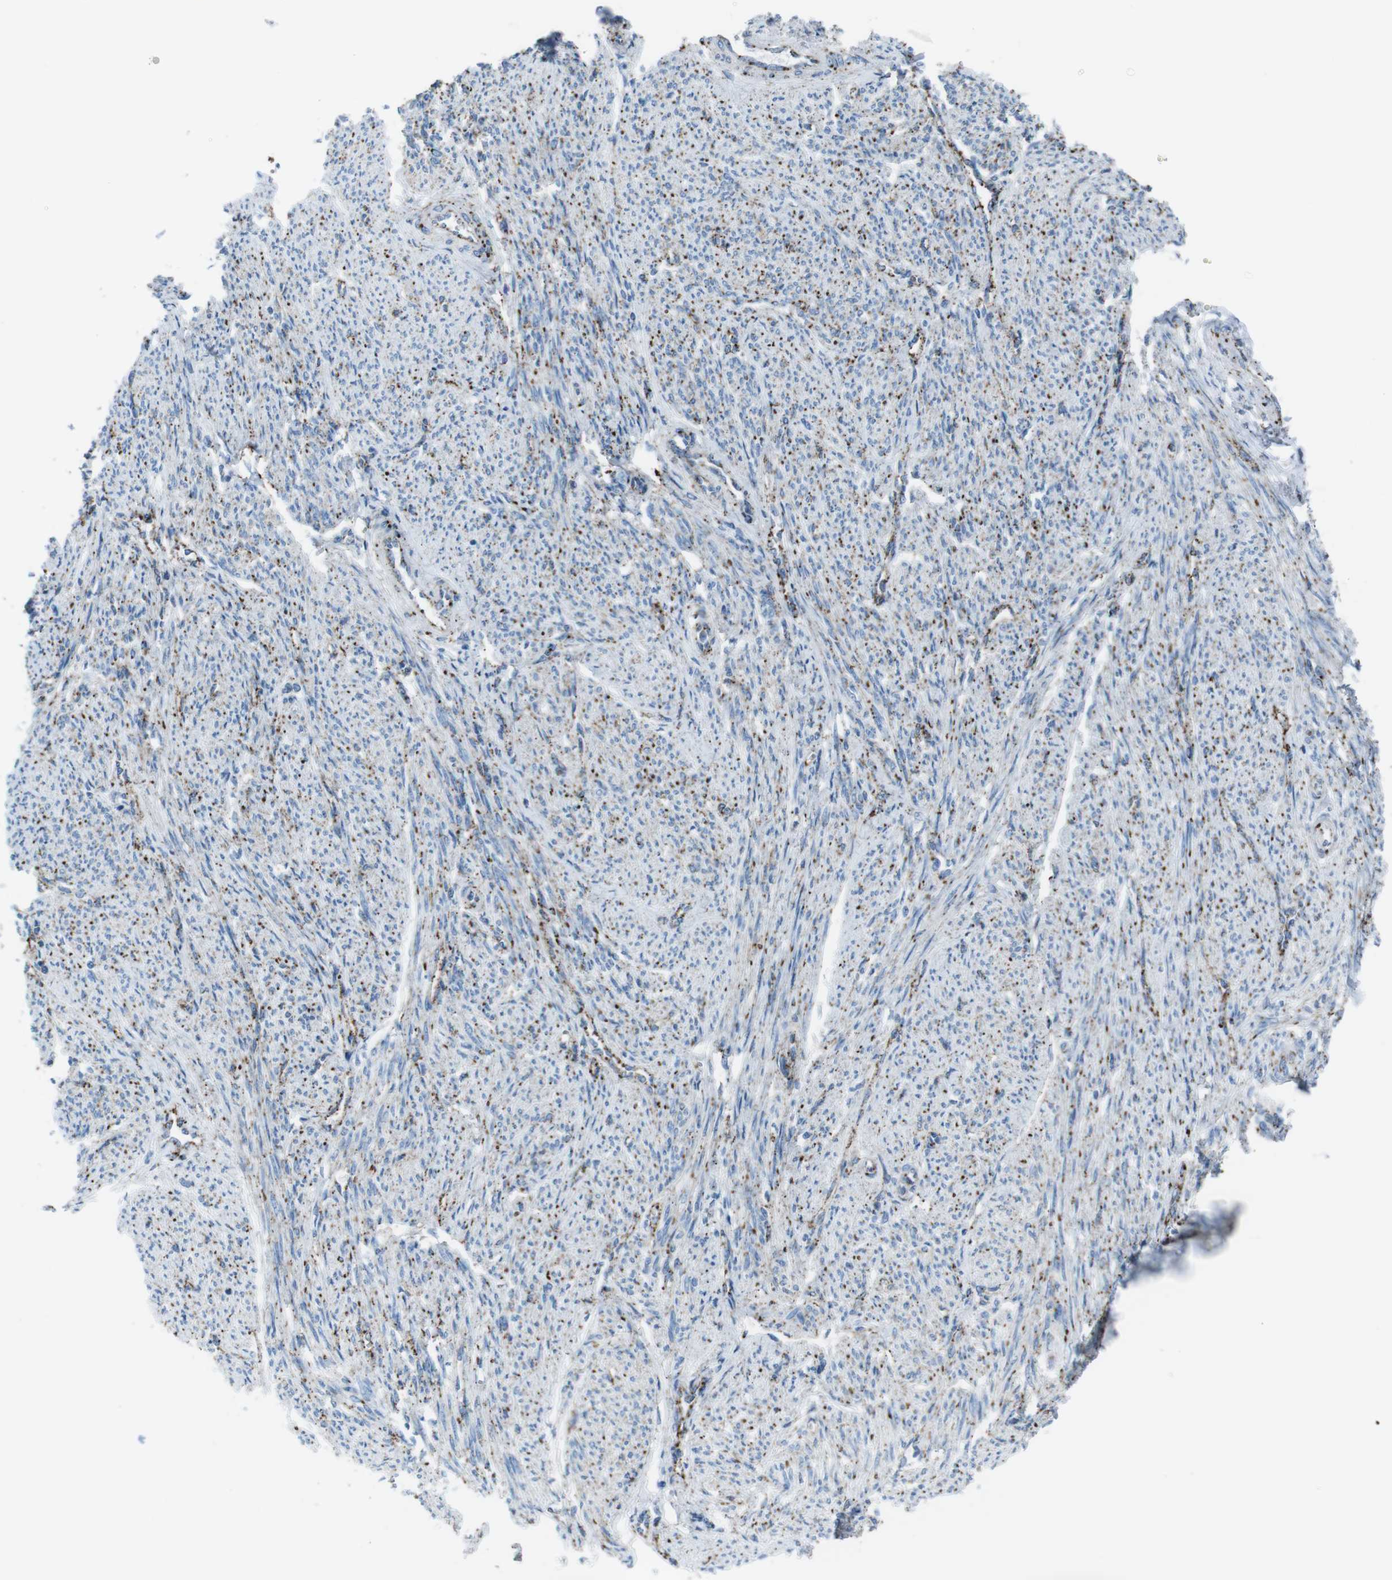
{"staining": {"intensity": "moderate", "quantity": "25%-75%", "location": "cytoplasmic/membranous"}, "tissue": "smooth muscle", "cell_type": "Smooth muscle cells", "image_type": "normal", "snomed": [{"axis": "morphology", "description": "Normal tissue, NOS"}, {"axis": "topography", "description": "Smooth muscle"}], "caption": "DAB (3,3'-diaminobenzidine) immunohistochemical staining of normal smooth muscle displays moderate cytoplasmic/membranous protein staining in about 25%-75% of smooth muscle cells.", "gene": "SCARB2", "patient": {"sex": "female", "age": 65}}